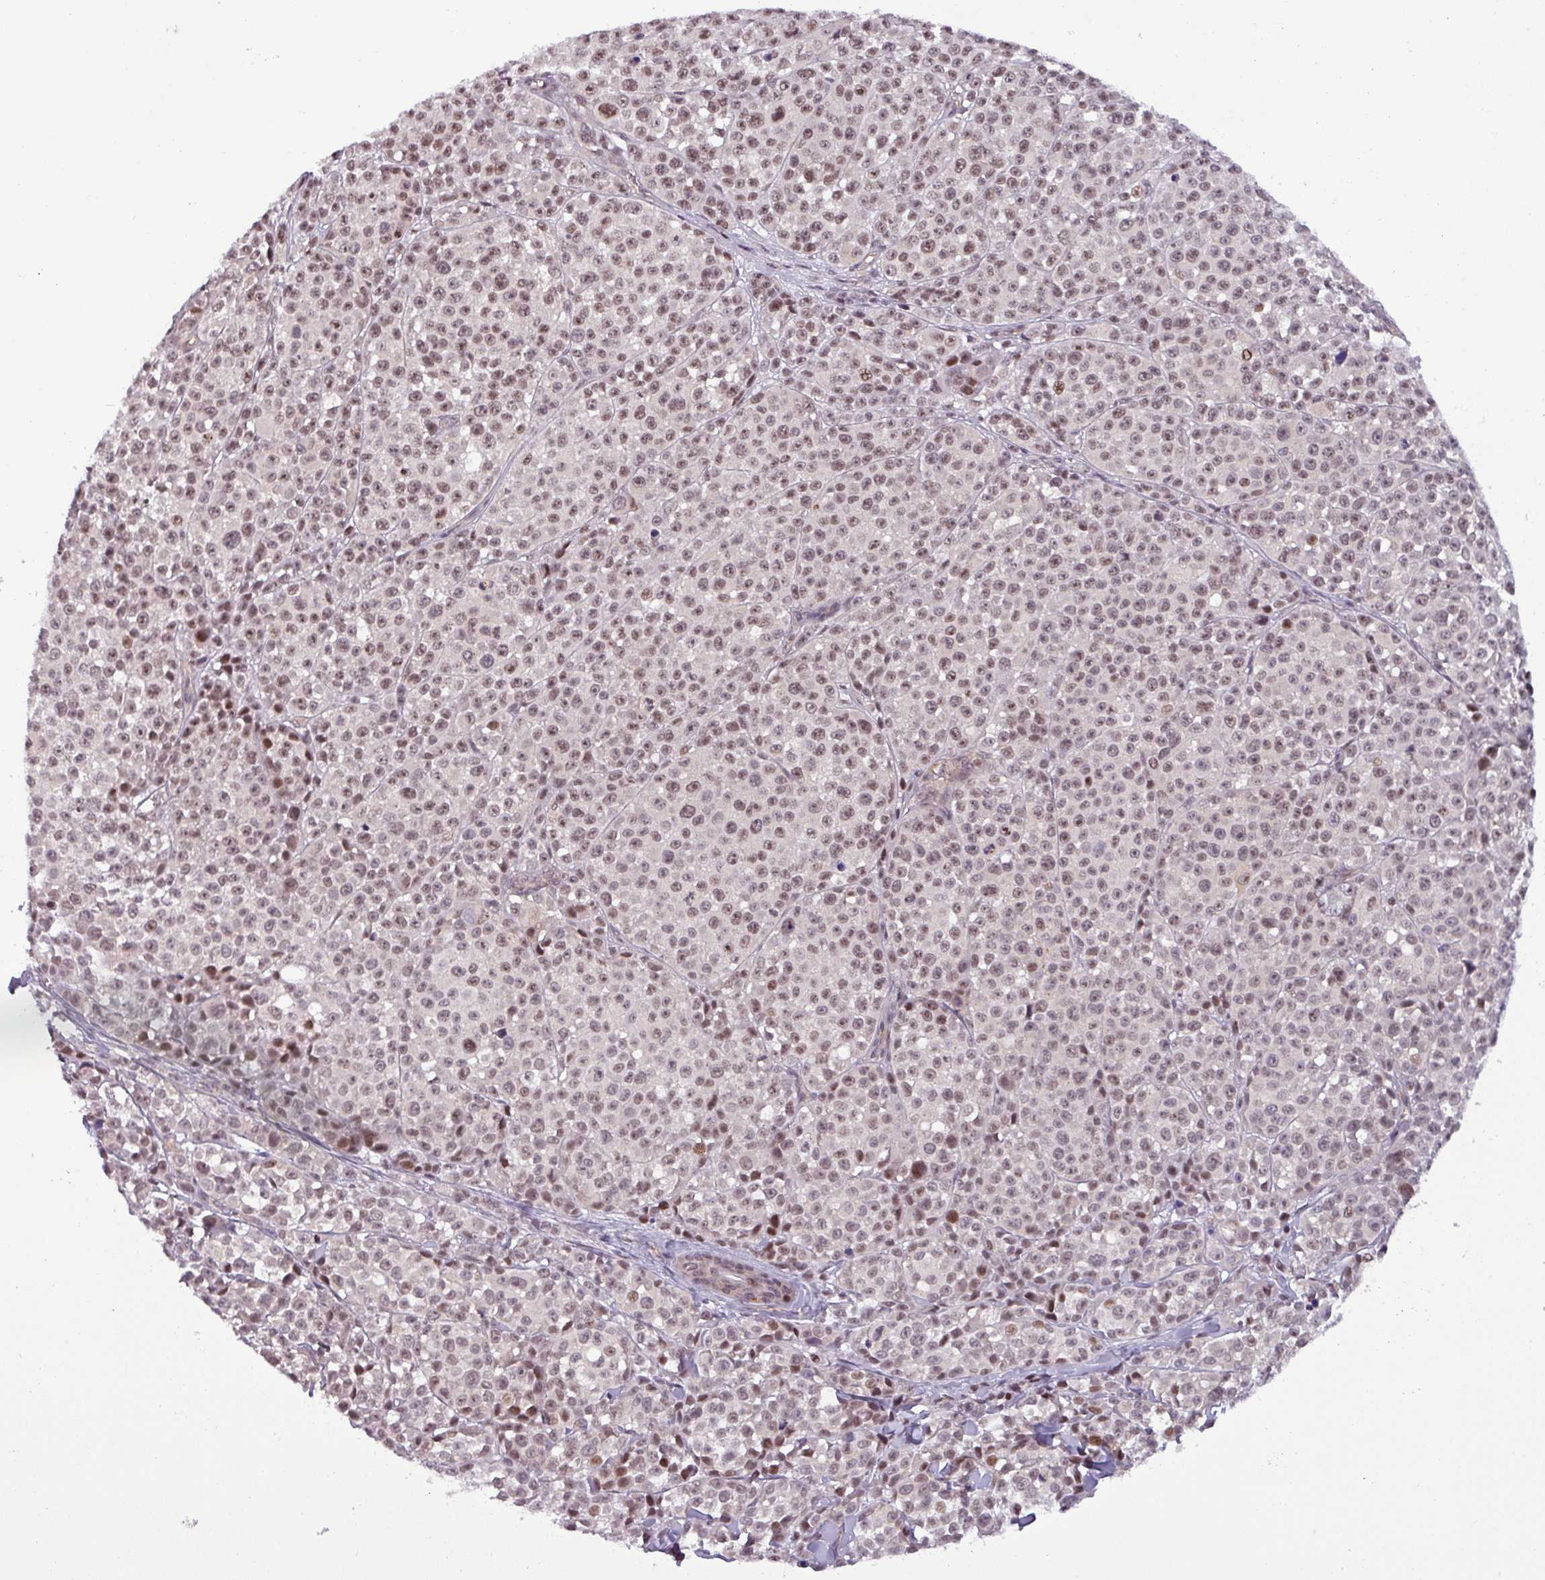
{"staining": {"intensity": "weak", "quantity": ">75%", "location": "nuclear"}, "tissue": "melanoma", "cell_type": "Tumor cells", "image_type": "cancer", "snomed": [{"axis": "morphology", "description": "Malignant melanoma, NOS"}, {"axis": "topography", "description": "Skin"}], "caption": "Protein expression analysis of malignant melanoma shows weak nuclear staining in approximately >75% of tumor cells.", "gene": "NPFFR1", "patient": {"sex": "female", "age": 35}}